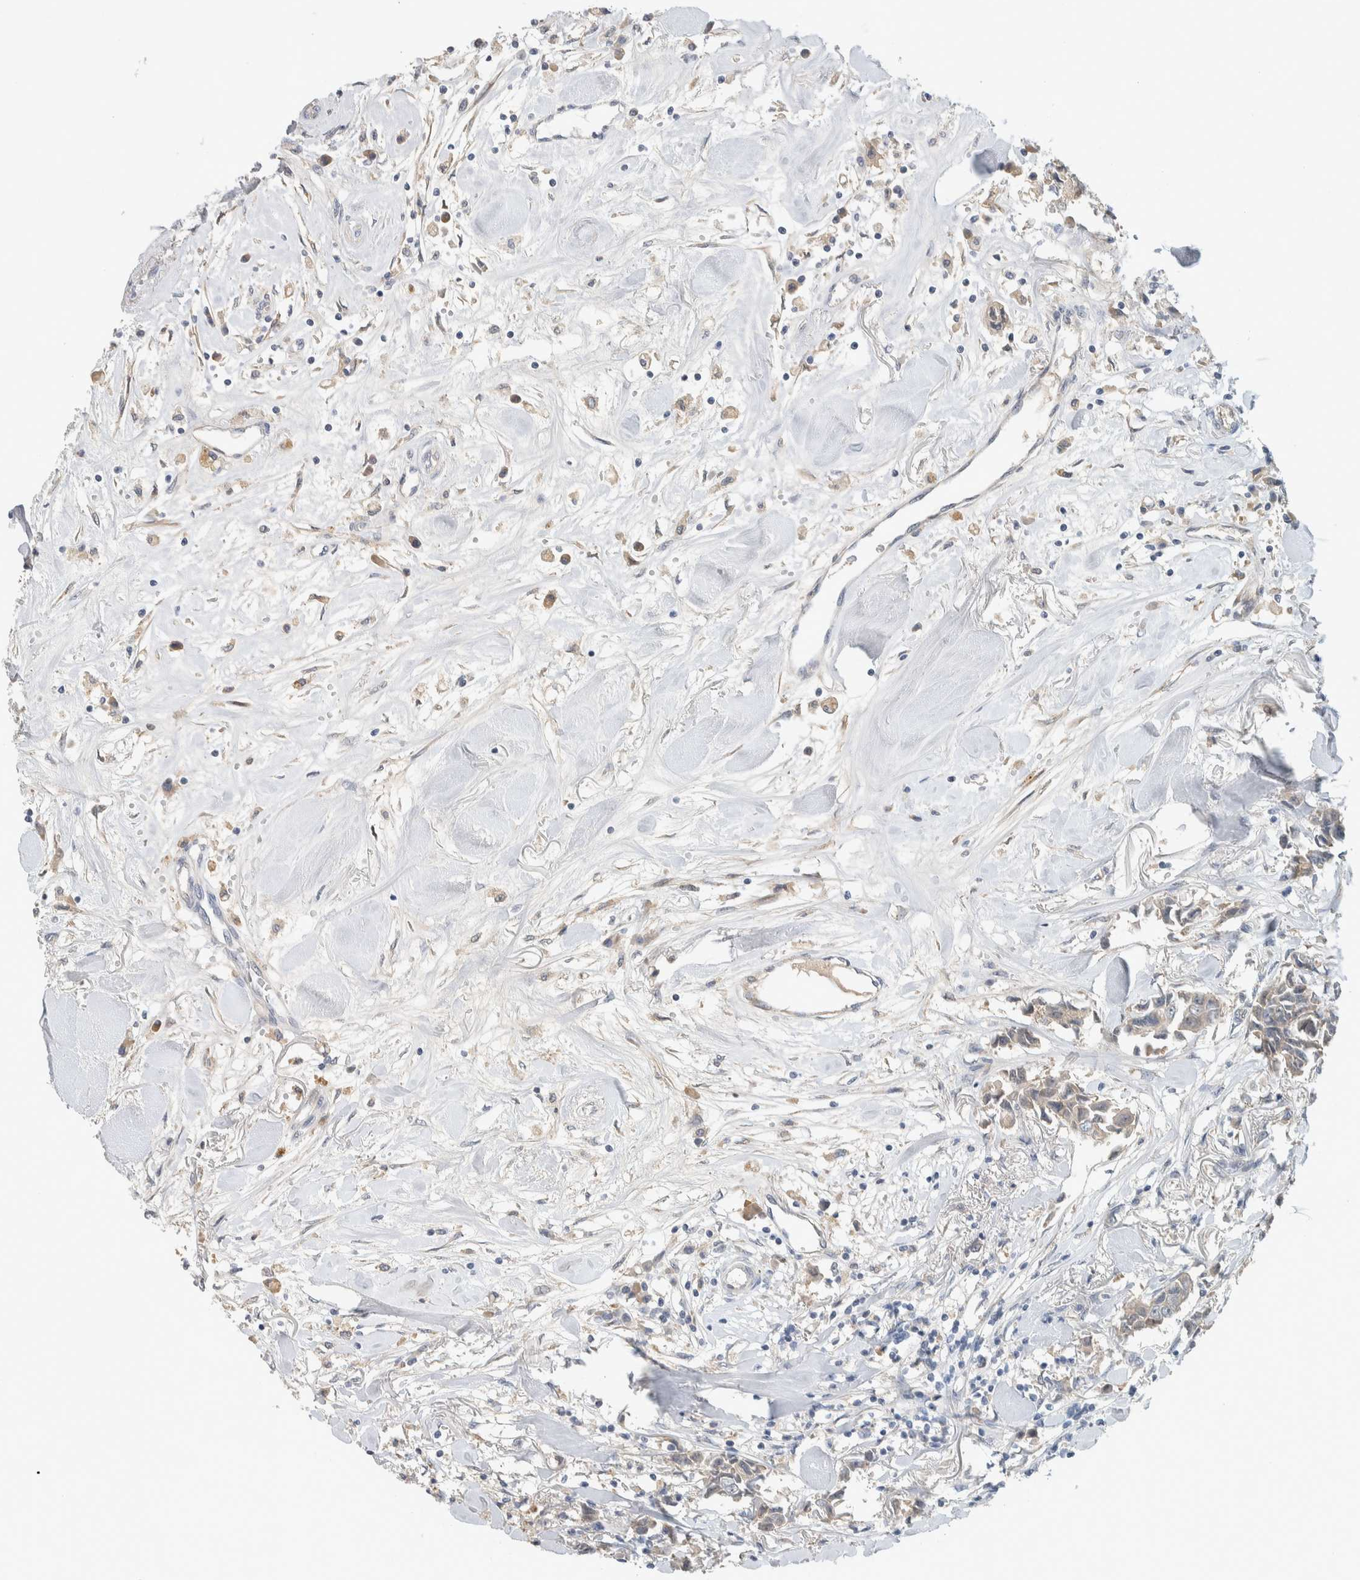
{"staining": {"intensity": "weak", "quantity": "<25%", "location": "cytoplasmic/membranous"}, "tissue": "breast cancer", "cell_type": "Tumor cells", "image_type": "cancer", "snomed": [{"axis": "morphology", "description": "Duct carcinoma"}, {"axis": "topography", "description": "Breast"}], "caption": "A histopathology image of breast cancer stained for a protein demonstrates no brown staining in tumor cells.", "gene": "DEPTOR", "patient": {"sex": "female", "age": 80}}